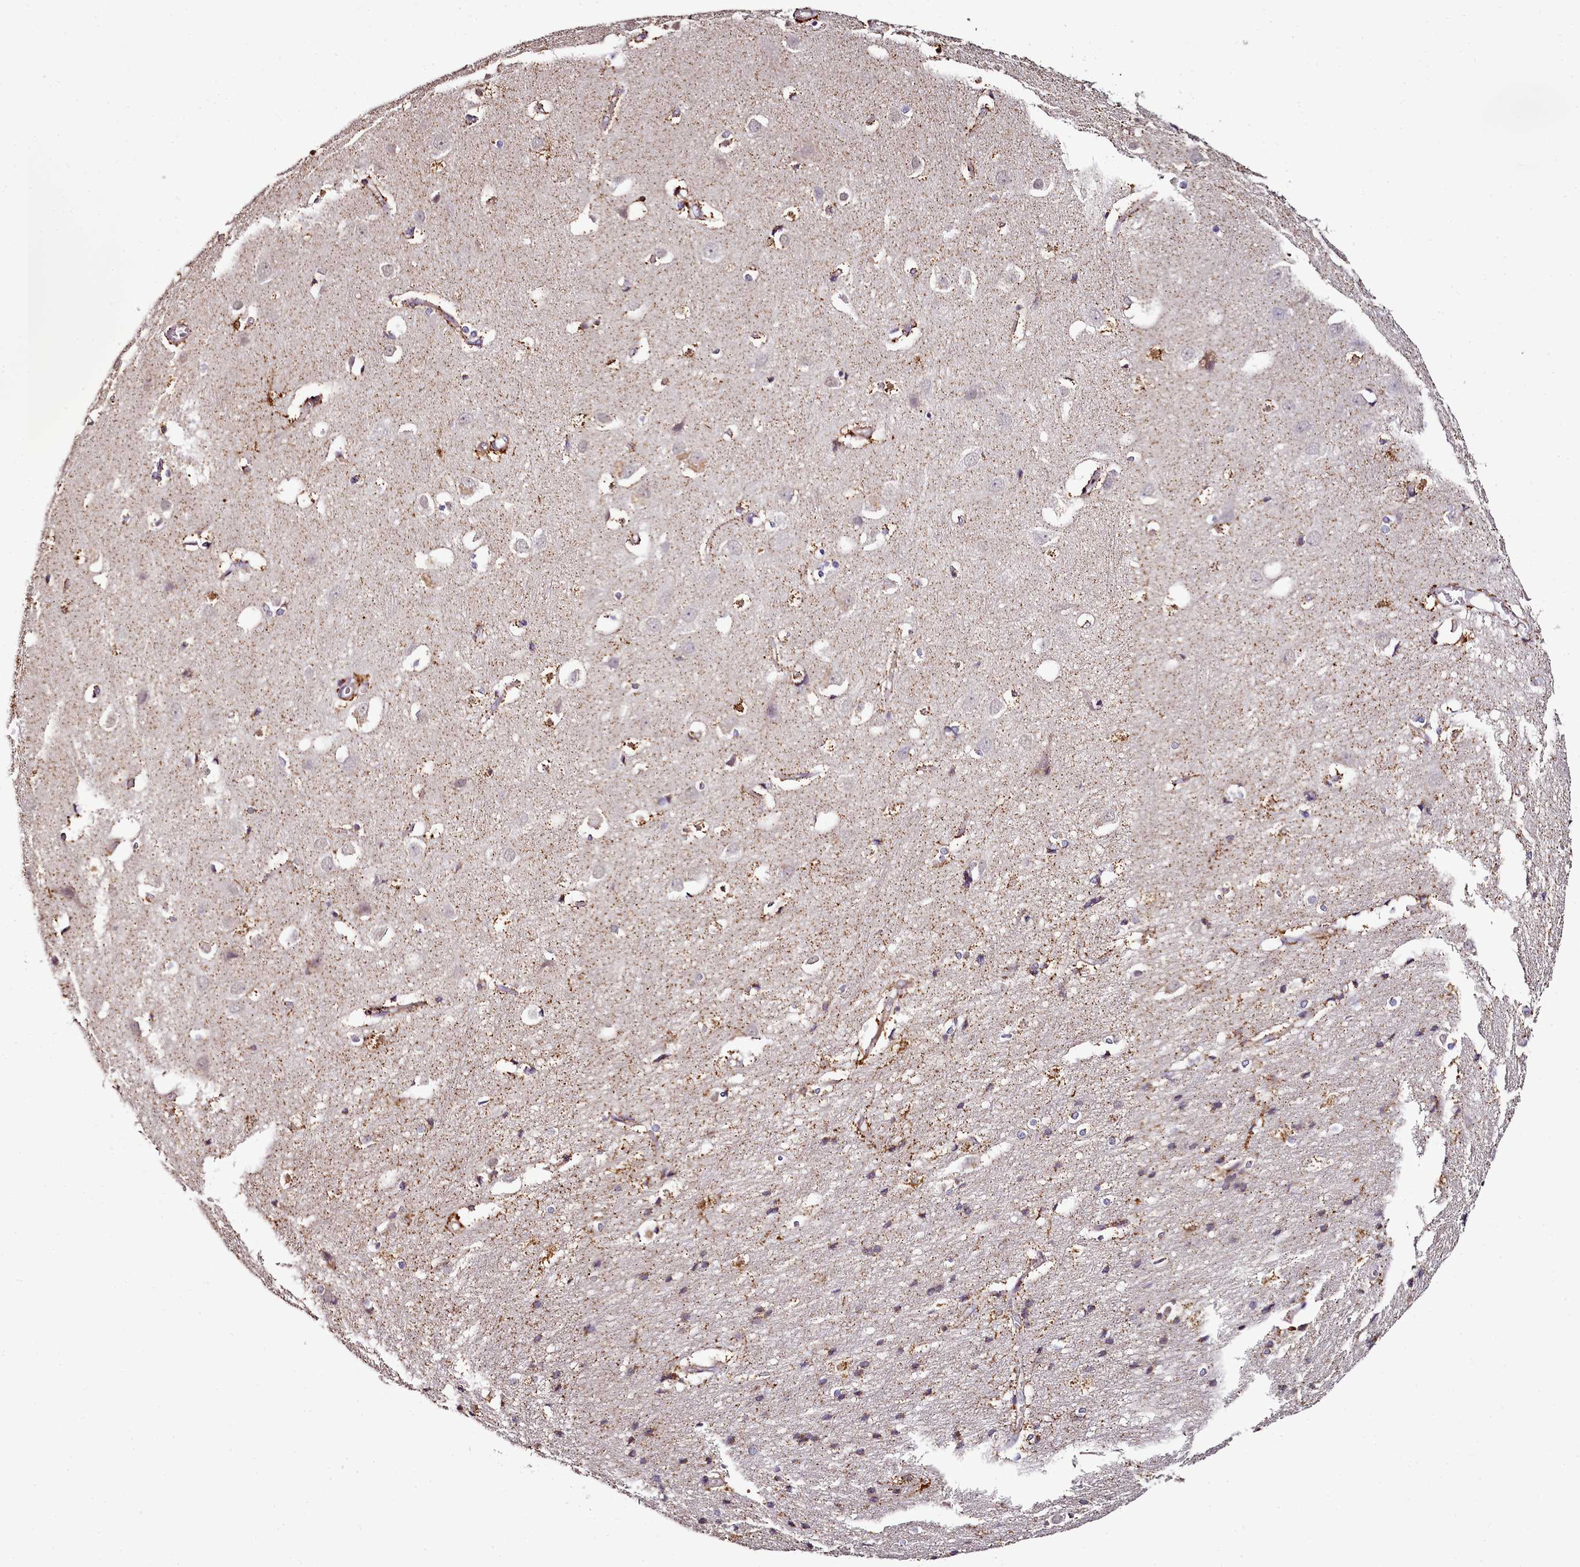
{"staining": {"intensity": "moderate", "quantity": ">75%", "location": "cytoplasmic/membranous"}, "tissue": "cerebral cortex", "cell_type": "Endothelial cells", "image_type": "normal", "snomed": [{"axis": "morphology", "description": "Normal tissue, NOS"}, {"axis": "topography", "description": "Cerebral cortex"}], "caption": "Immunohistochemical staining of benign cerebral cortex displays medium levels of moderate cytoplasmic/membranous staining in approximately >75% of endothelial cells. (DAB = brown stain, brightfield microscopy at high magnification).", "gene": "ACSS1", "patient": {"sex": "male", "age": 54}}